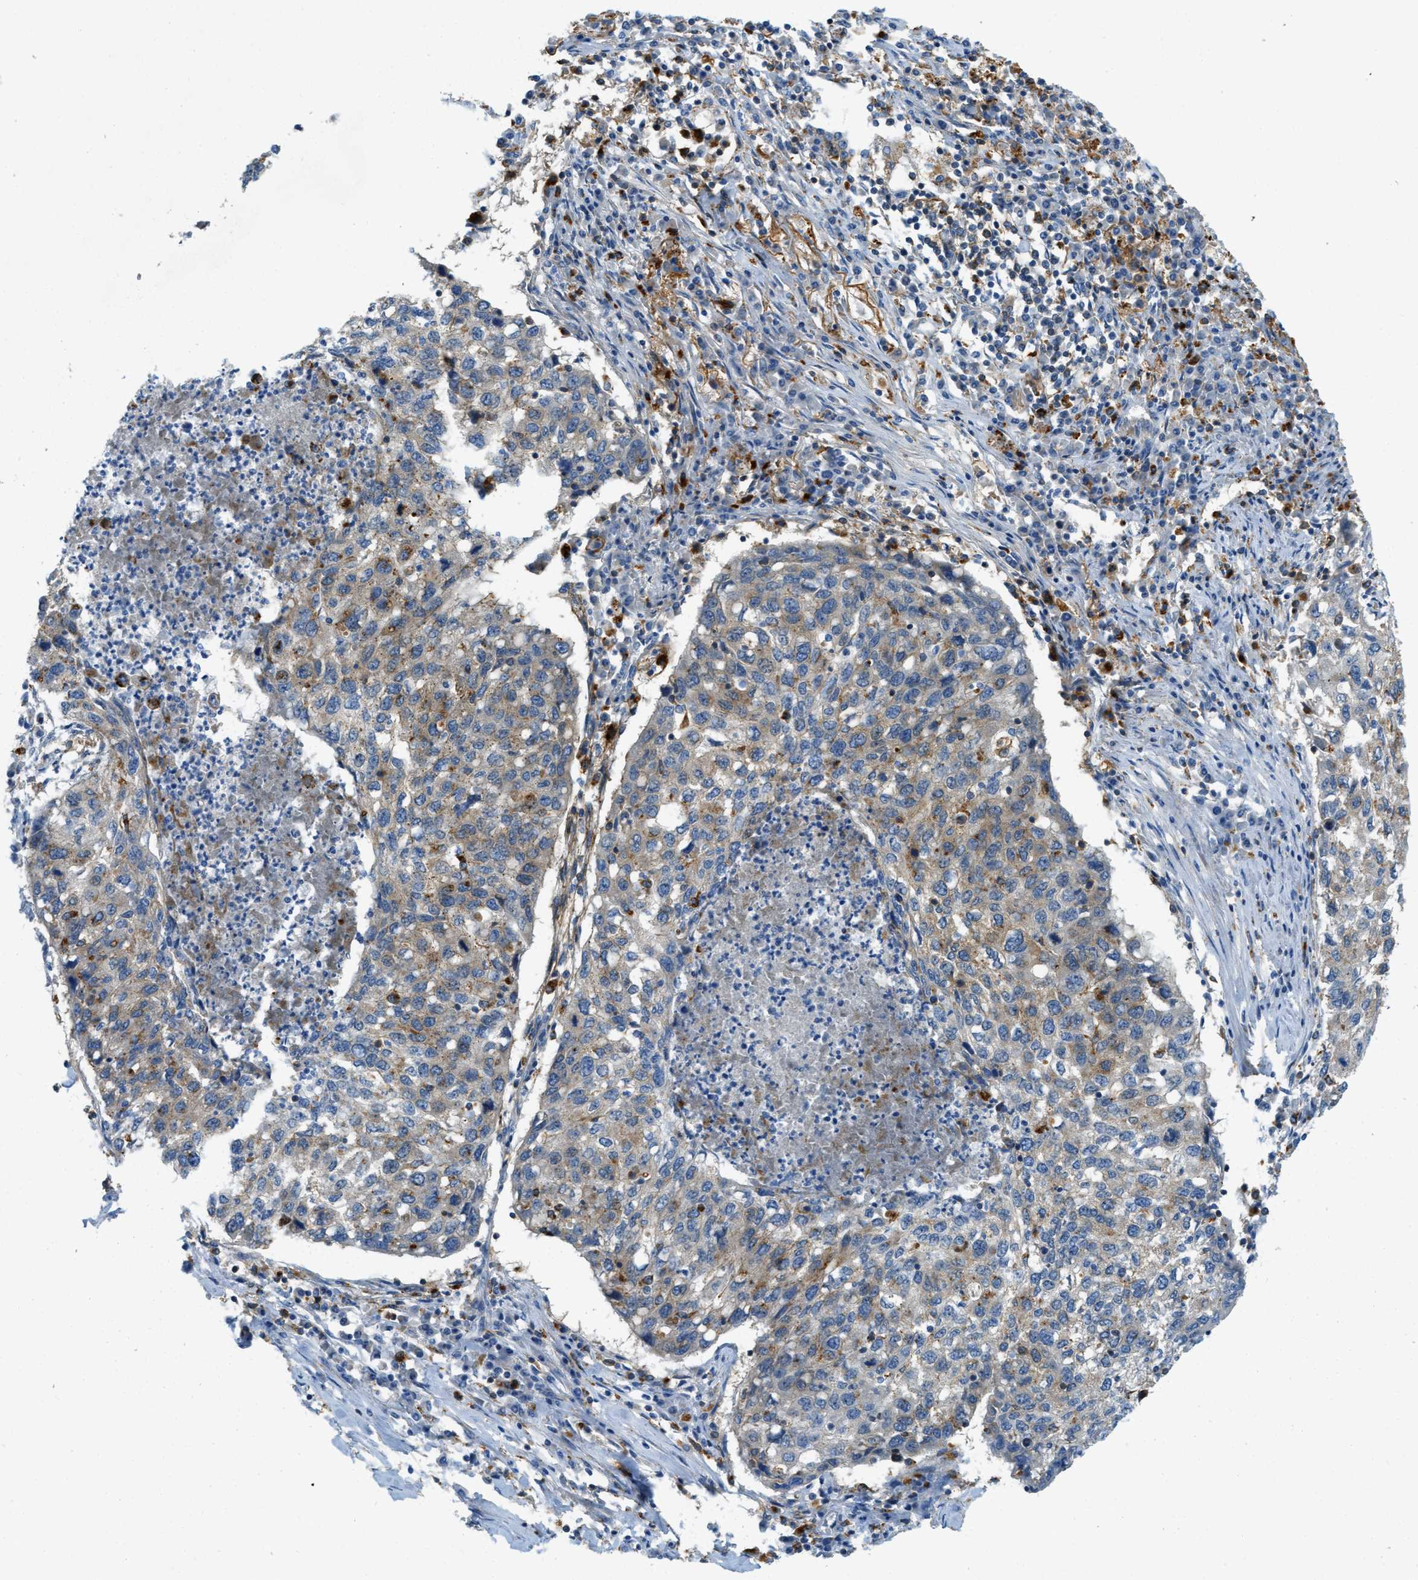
{"staining": {"intensity": "weak", "quantity": ">75%", "location": "cytoplasmic/membranous"}, "tissue": "lung cancer", "cell_type": "Tumor cells", "image_type": "cancer", "snomed": [{"axis": "morphology", "description": "Squamous cell carcinoma, NOS"}, {"axis": "topography", "description": "Lung"}], "caption": "Lung cancer (squamous cell carcinoma) stained with a protein marker exhibits weak staining in tumor cells.", "gene": "PLBD2", "patient": {"sex": "female", "age": 63}}